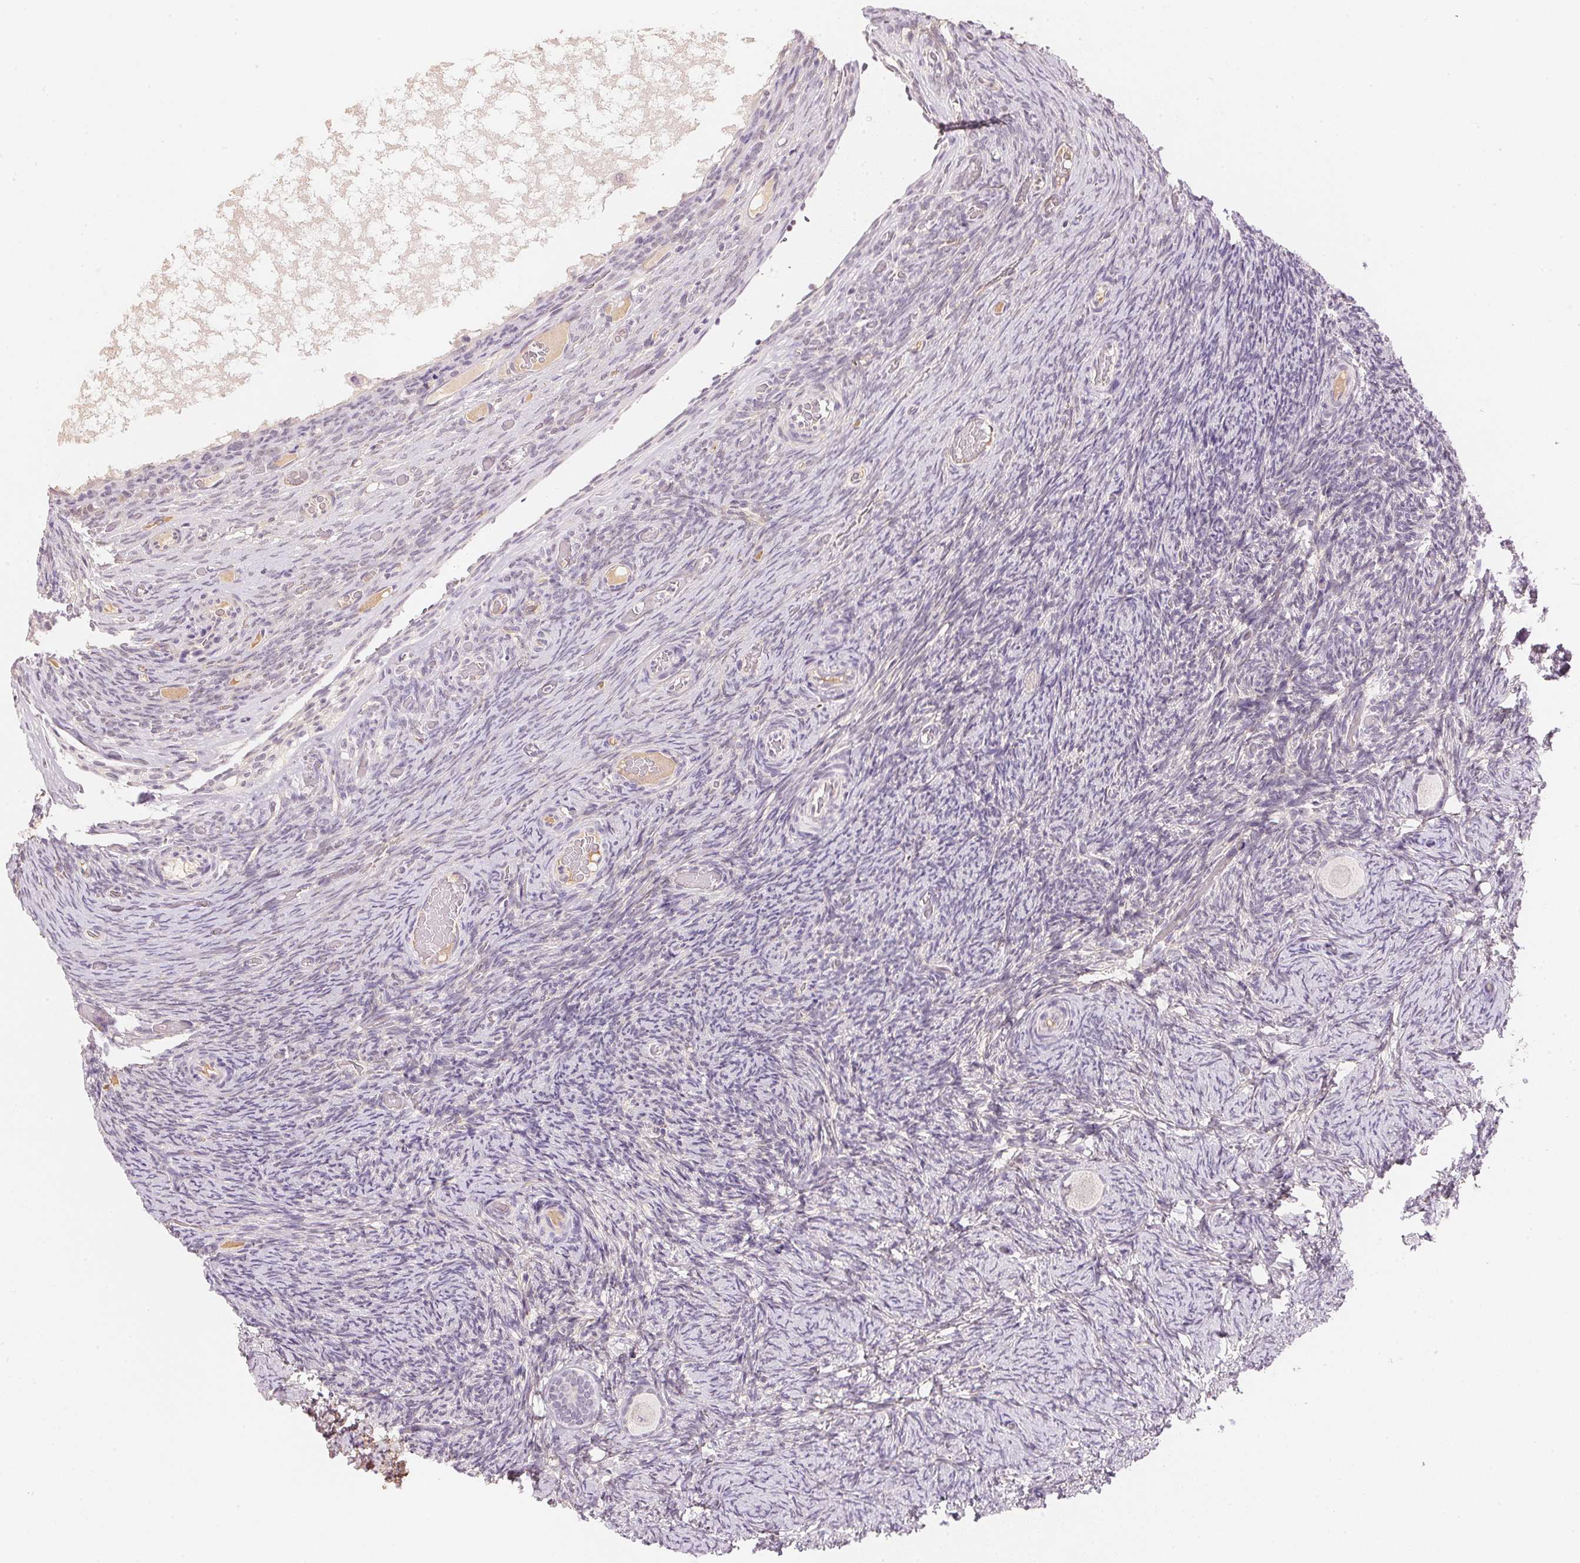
{"staining": {"intensity": "negative", "quantity": "none", "location": "none"}, "tissue": "ovary", "cell_type": "Follicle cells", "image_type": "normal", "snomed": [{"axis": "morphology", "description": "Normal tissue, NOS"}, {"axis": "topography", "description": "Ovary"}], "caption": "This is a micrograph of immunohistochemistry staining of unremarkable ovary, which shows no positivity in follicle cells.", "gene": "FNDC4", "patient": {"sex": "female", "age": 34}}